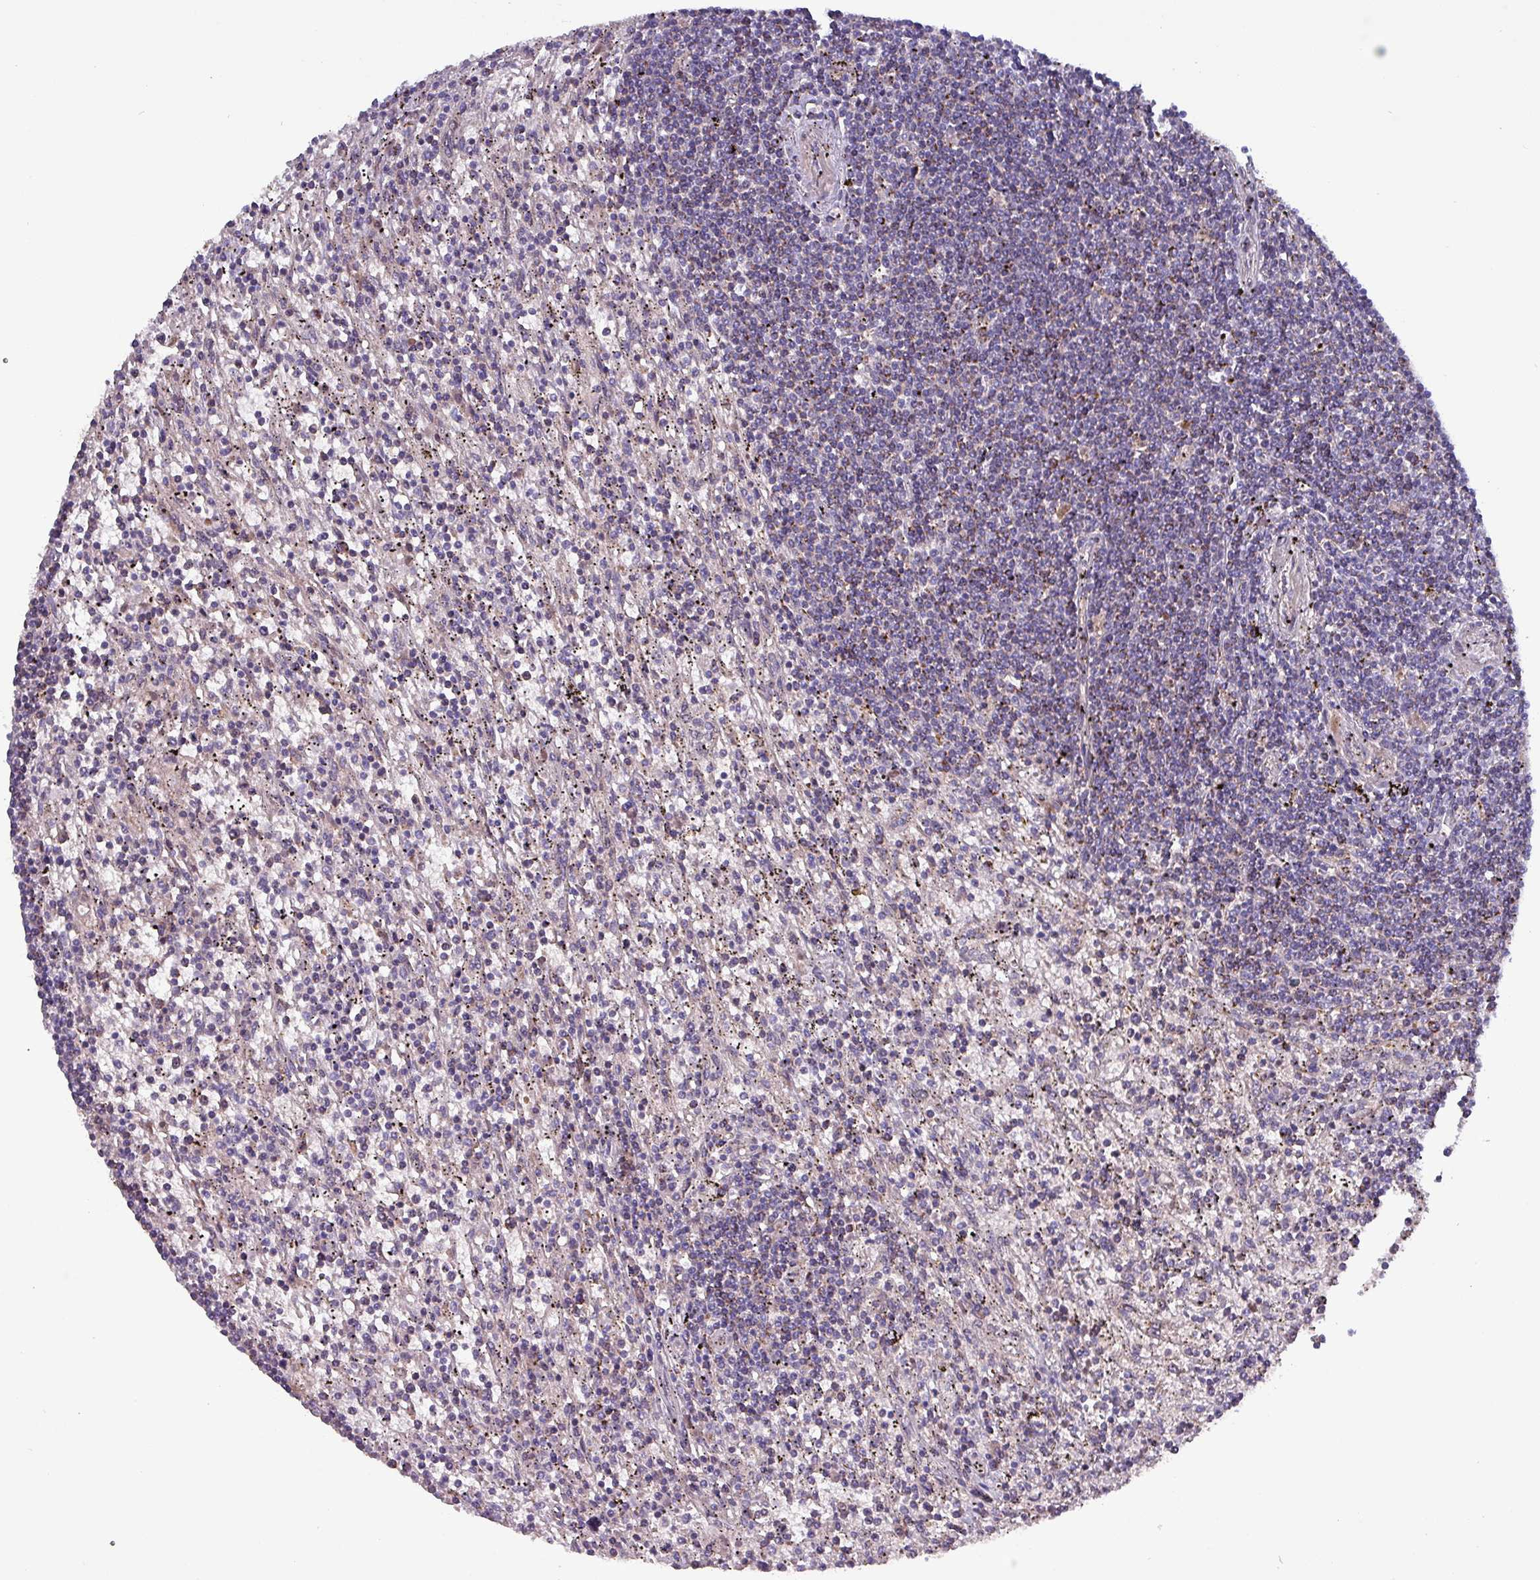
{"staining": {"intensity": "moderate", "quantity": "<25%", "location": "cytoplasmic/membranous"}, "tissue": "lymphoma", "cell_type": "Tumor cells", "image_type": "cancer", "snomed": [{"axis": "morphology", "description": "Malignant lymphoma, non-Hodgkin's type, Low grade"}, {"axis": "topography", "description": "Spleen"}], "caption": "A photomicrograph of human malignant lymphoma, non-Hodgkin's type (low-grade) stained for a protein reveals moderate cytoplasmic/membranous brown staining in tumor cells.", "gene": "ZNF322", "patient": {"sex": "male", "age": 76}}